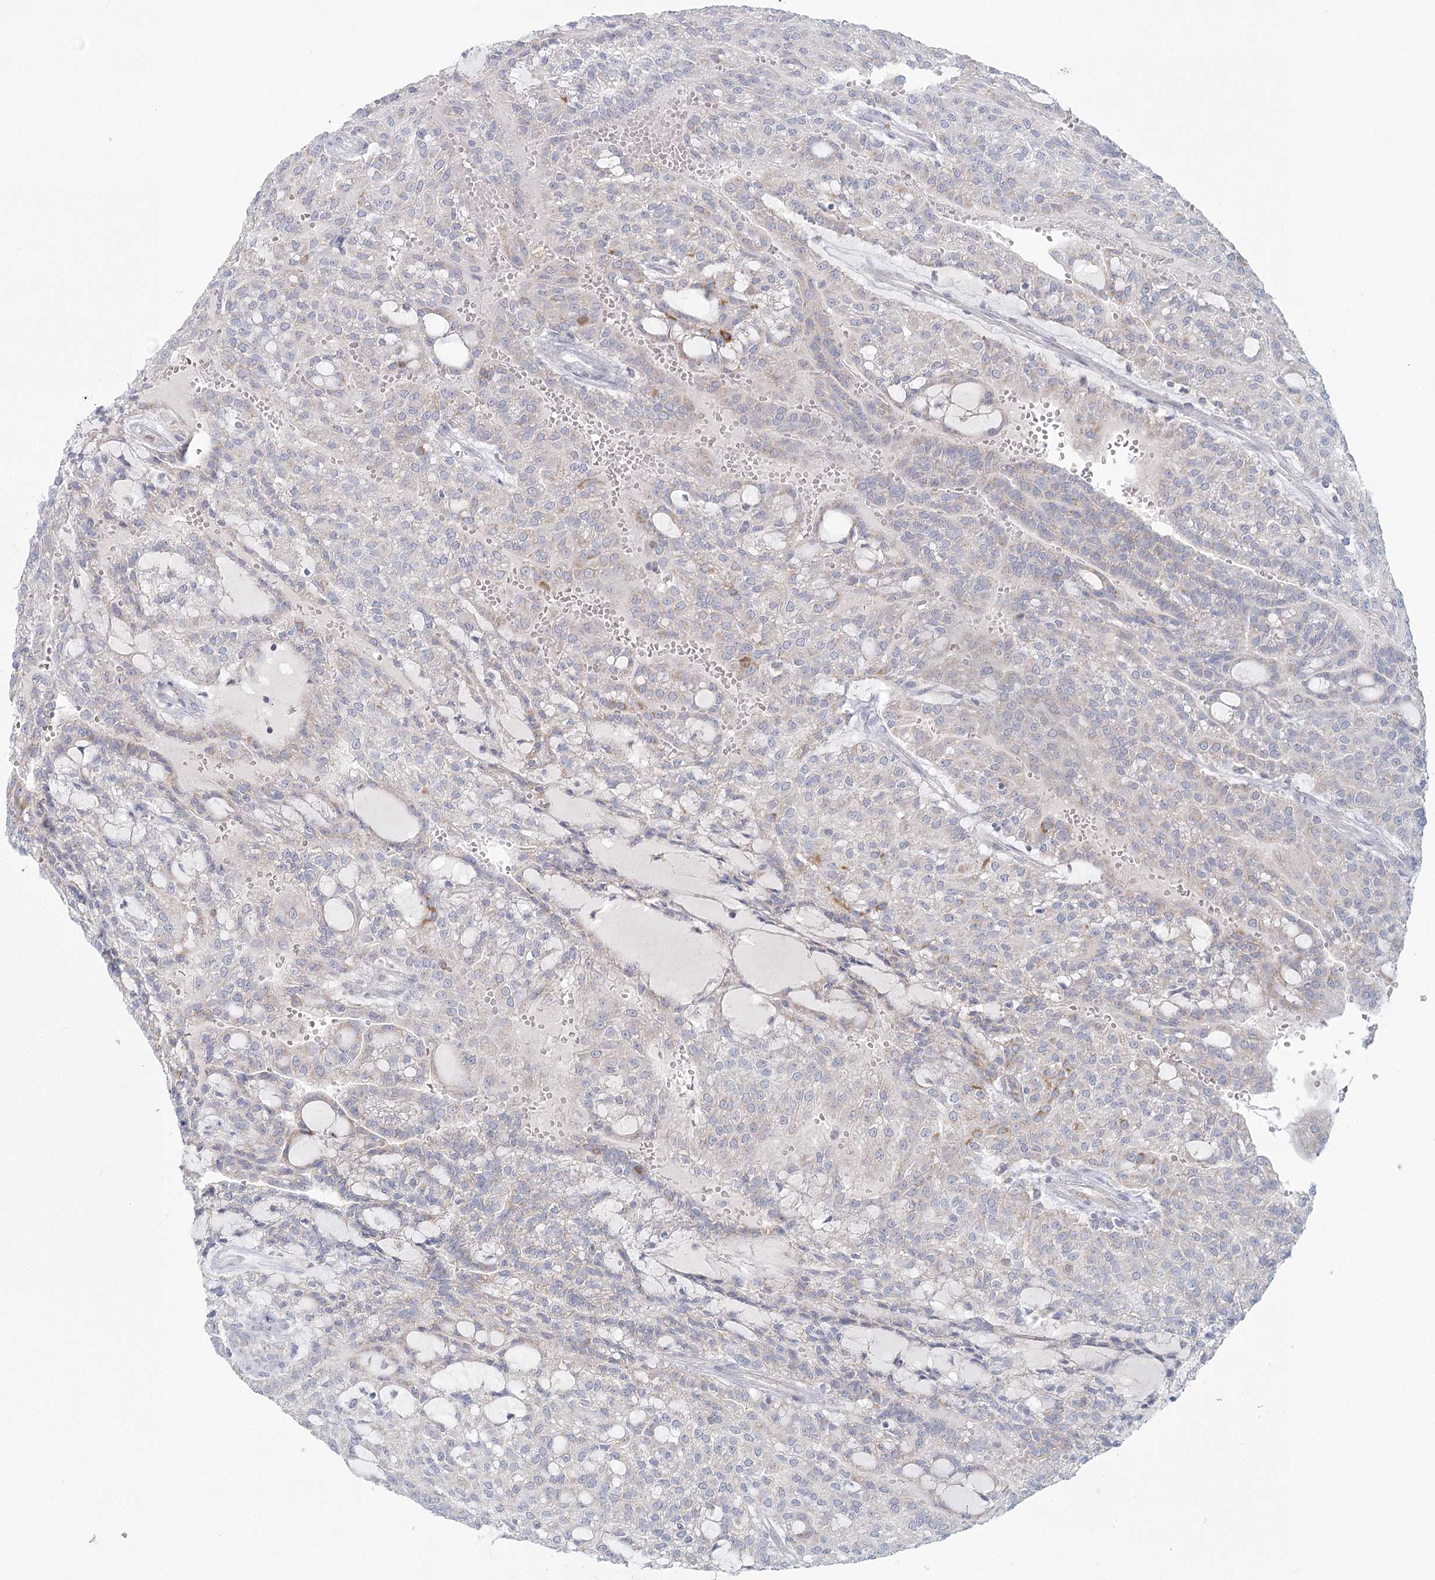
{"staining": {"intensity": "weak", "quantity": "<25%", "location": "cytoplasmic/membranous"}, "tissue": "renal cancer", "cell_type": "Tumor cells", "image_type": "cancer", "snomed": [{"axis": "morphology", "description": "Adenocarcinoma, NOS"}, {"axis": "topography", "description": "Kidney"}], "caption": "Protein analysis of renal cancer demonstrates no significant expression in tumor cells.", "gene": "BPHL", "patient": {"sex": "male", "age": 63}}